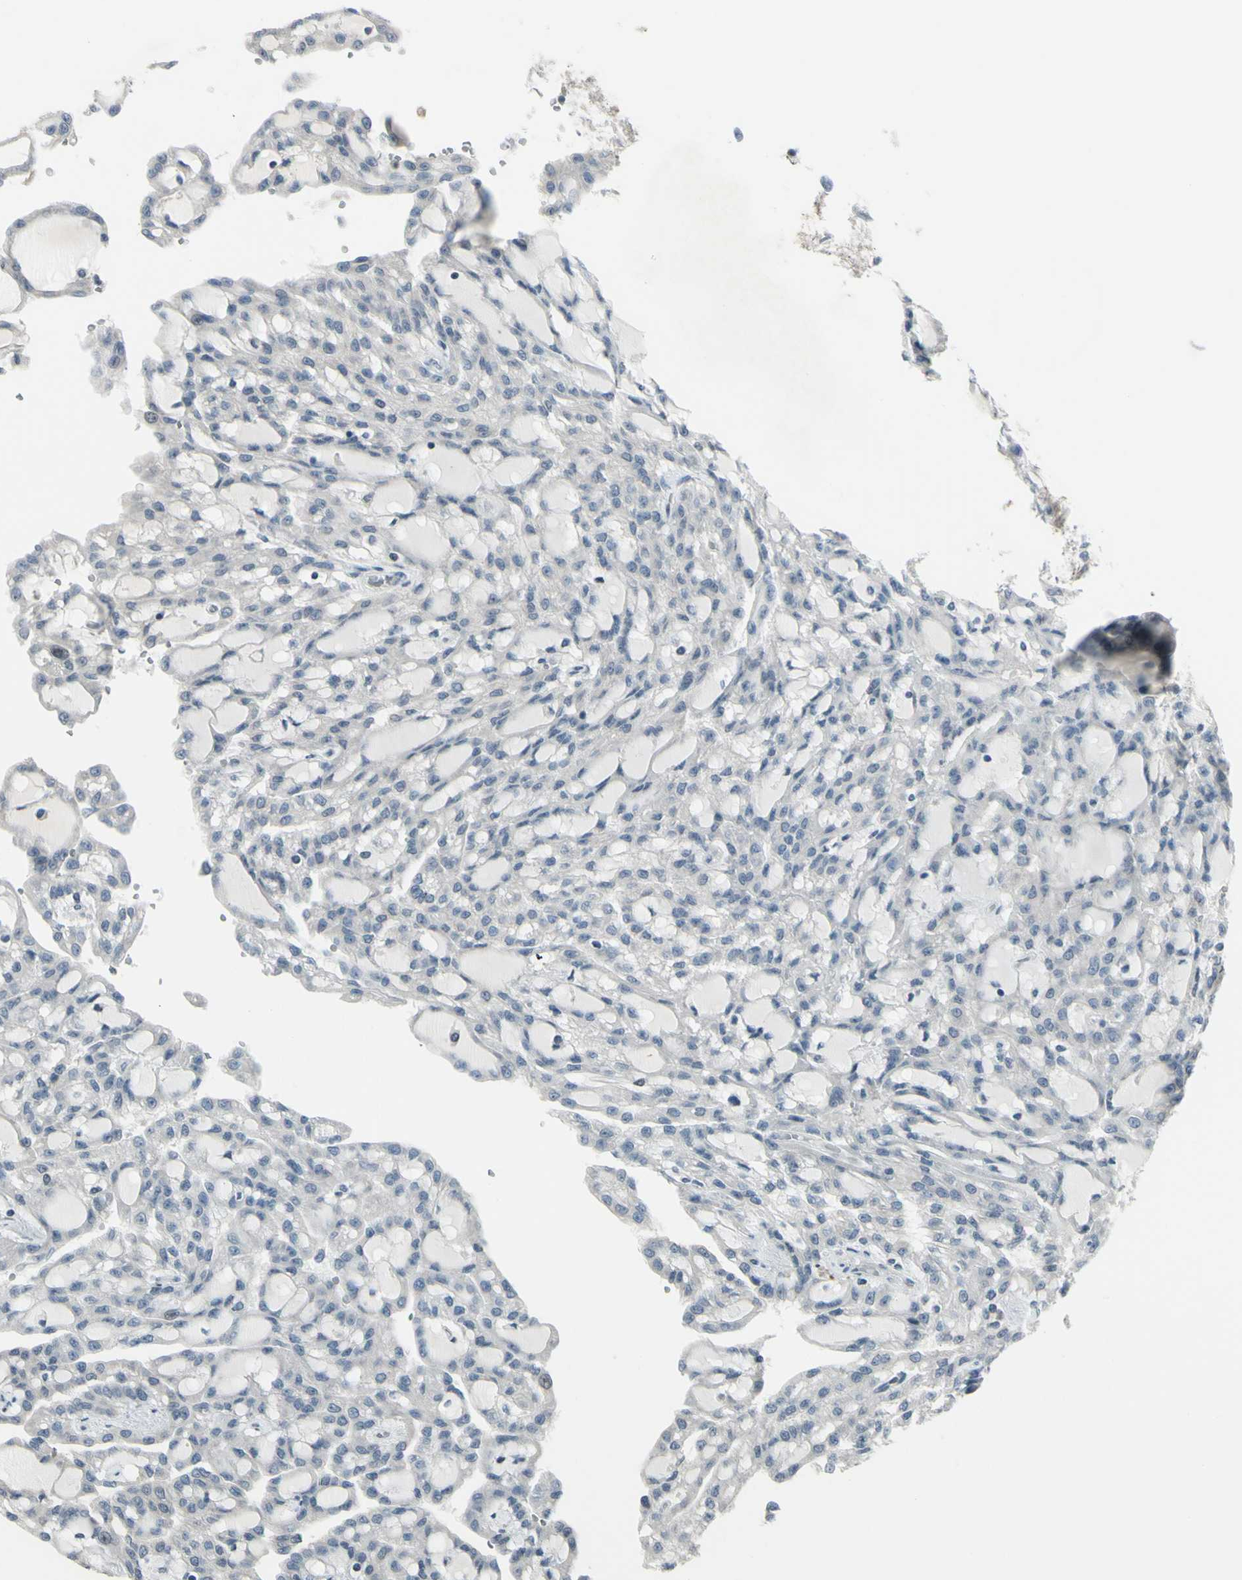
{"staining": {"intensity": "negative", "quantity": "none", "location": "none"}, "tissue": "renal cancer", "cell_type": "Tumor cells", "image_type": "cancer", "snomed": [{"axis": "morphology", "description": "Adenocarcinoma, NOS"}, {"axis": "topography", "description": "Kidney"}], "caption": "Tumor cells show no significant positivity in adenocarcinoma (renal). The staining is performed using DAB (3,3'-diaminobenzidine) brown chromogen with nuclei counter-stained in using hematoxylin.", "gene": "ETNK1", "patient": {"sex": "male", "age": 63}}